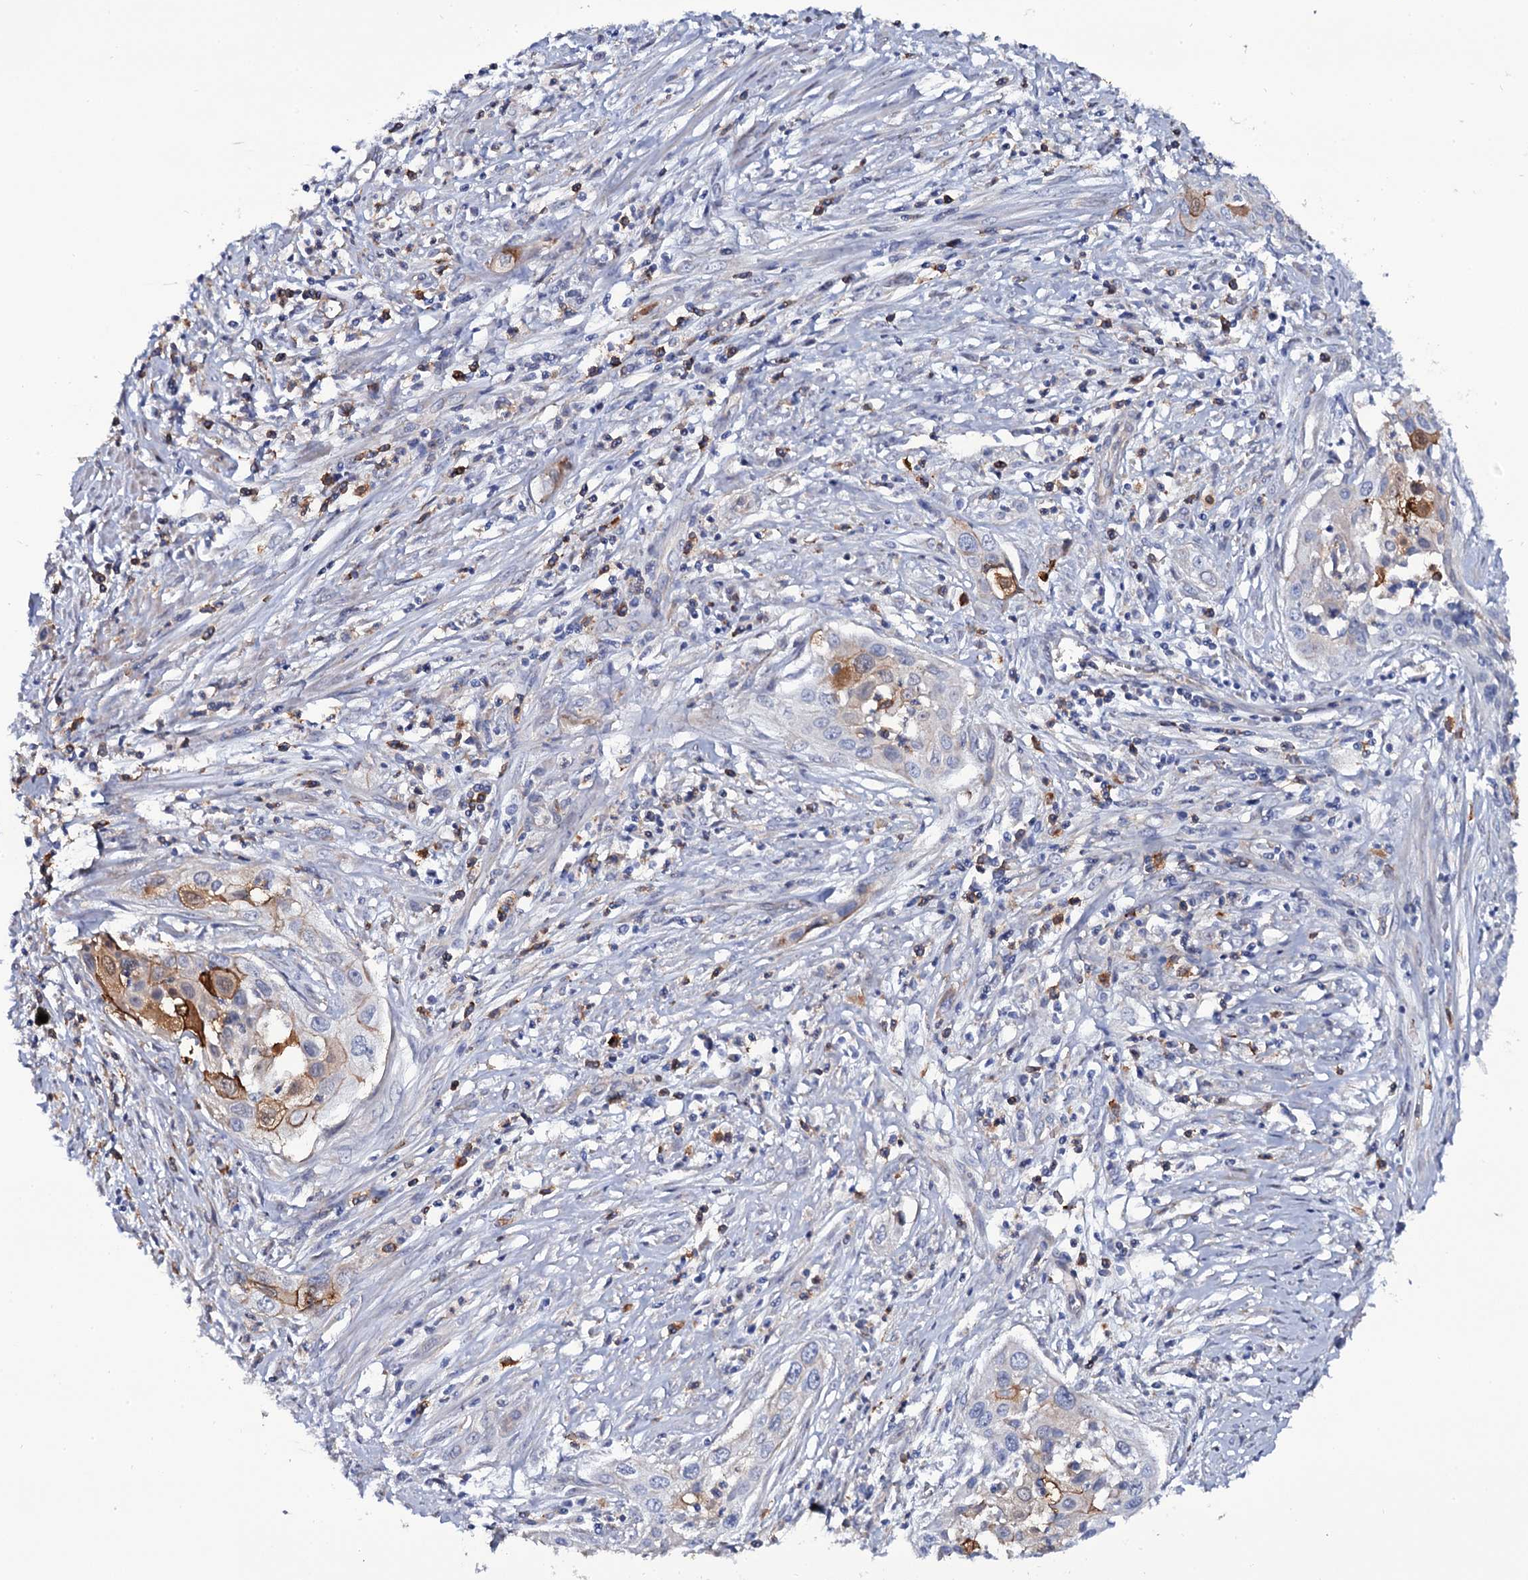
{"staining": {"intensity": "negative", "quantity": "none", "location": "none"}, "tissue": "cervical cancer", "cell_type": "Tumor cells", "image_type": "cancer", "snomed": [{"axis": "morphology", "description": "Squamous cell carcinoma, NOS"}, {"axis": "topography", "description": "Cervix"}], "caption": "This image is of squamous cell carcinoma (cervical) stained with immunohistochemistry to label a protein in brown with the nuclei are counter-stained blue. There is no staining in tumor cells. (DAB immunohistochemistry with hematoxylin counter stain).", "gene": "TTC23", "patient": {"sex": "female", "age": 34}}